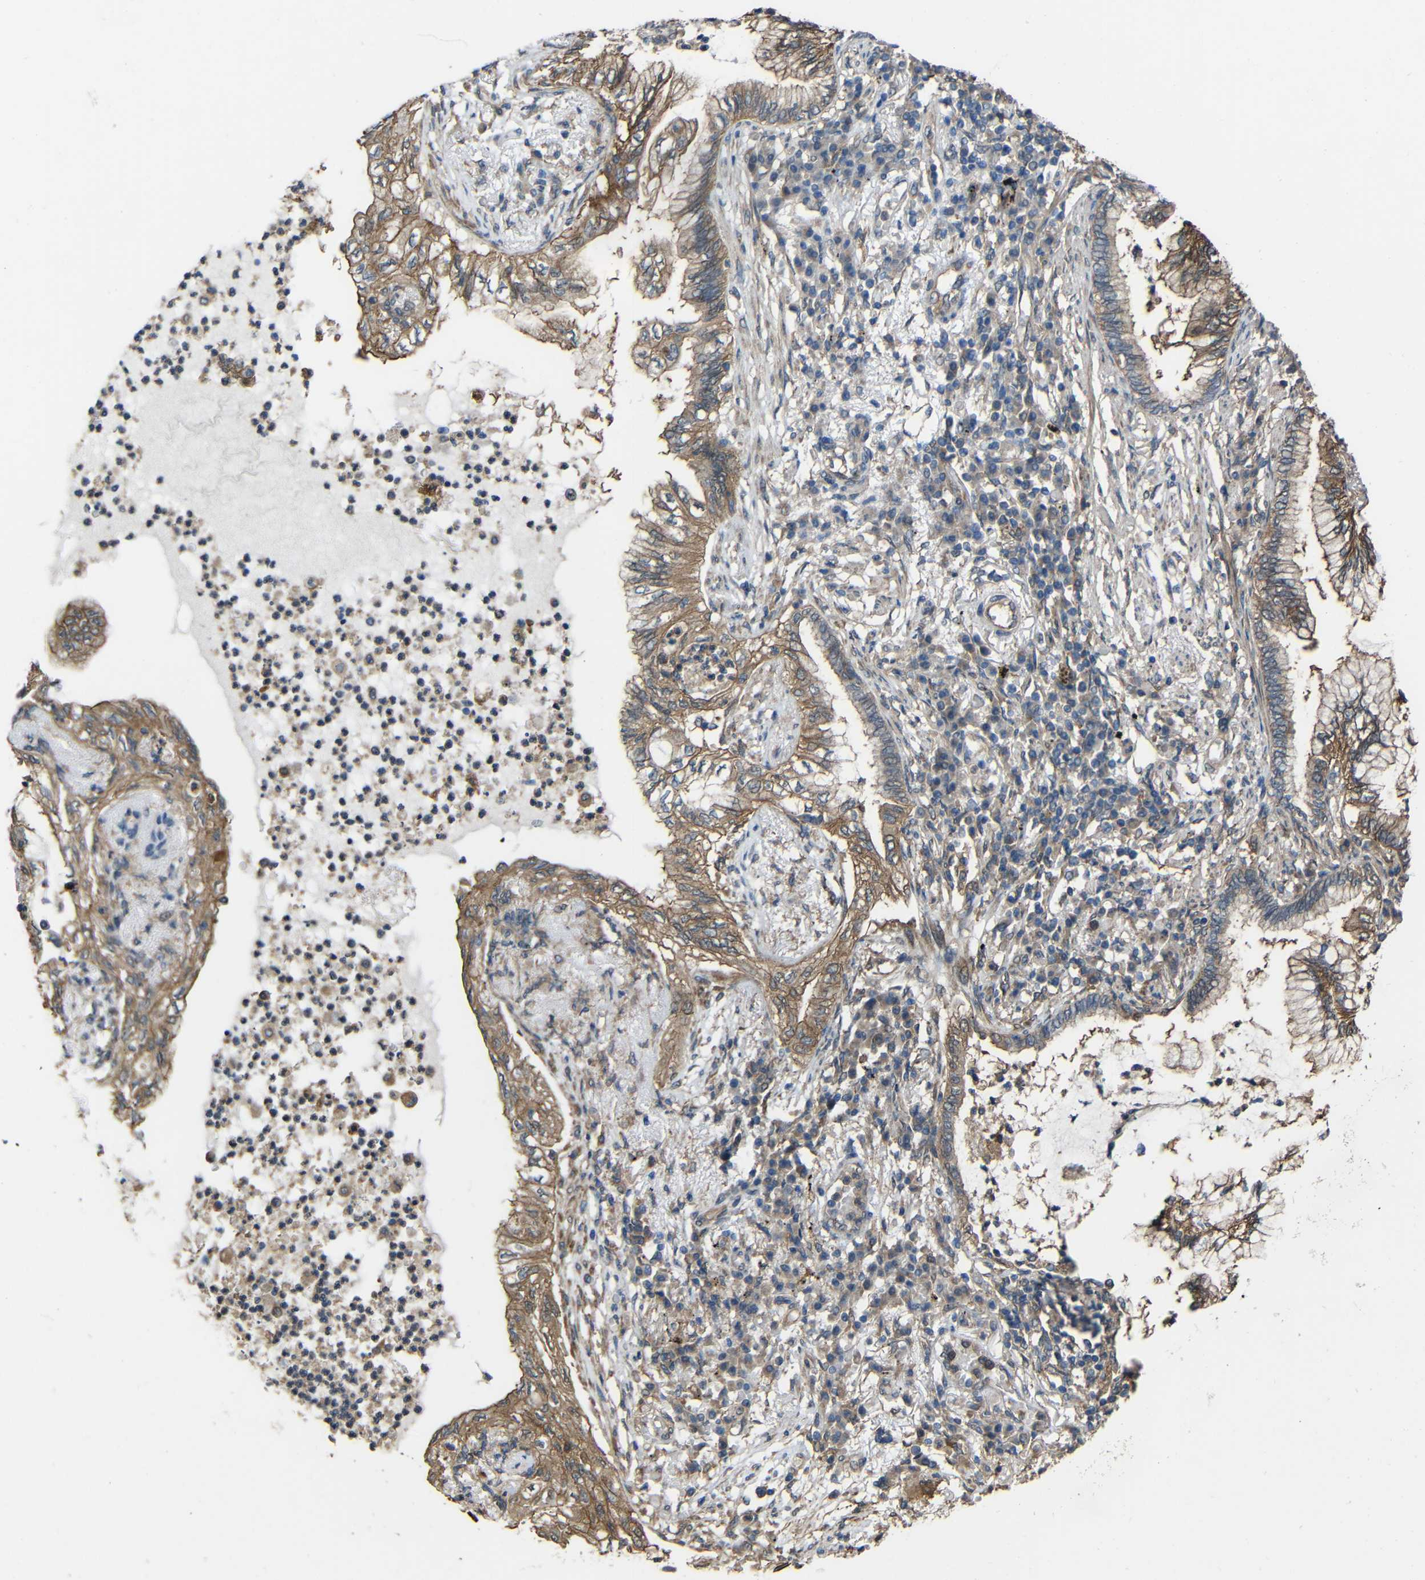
{"staining": {"intensity": "moderate", "quantity": ">75%", "location": "cytoplasmic/membranous"}, "tissue": "lung cancer", "cell_type": "Tumor cells", "image_type": "cancer", "snomed": [{"axis": "morphology", "description": "Normal tissue, NOS"}, {"axis": "morphology", "description": "Adenocarcinoma, NOS"}, {"axis": "topography", "description": "Bronchus"}, {"axis": "topography", "description": "Lung"}], "caption": "Immunohistochemical staining of human adenocarcinoma (lung) exhibits medium levels of moderate cytoplasmic/membranous positivity in approximately >75% of tumor cells. Nuclei are stained in blue.", "gene": "CHST9", "patient": {"sex": "female", "age": 70}}